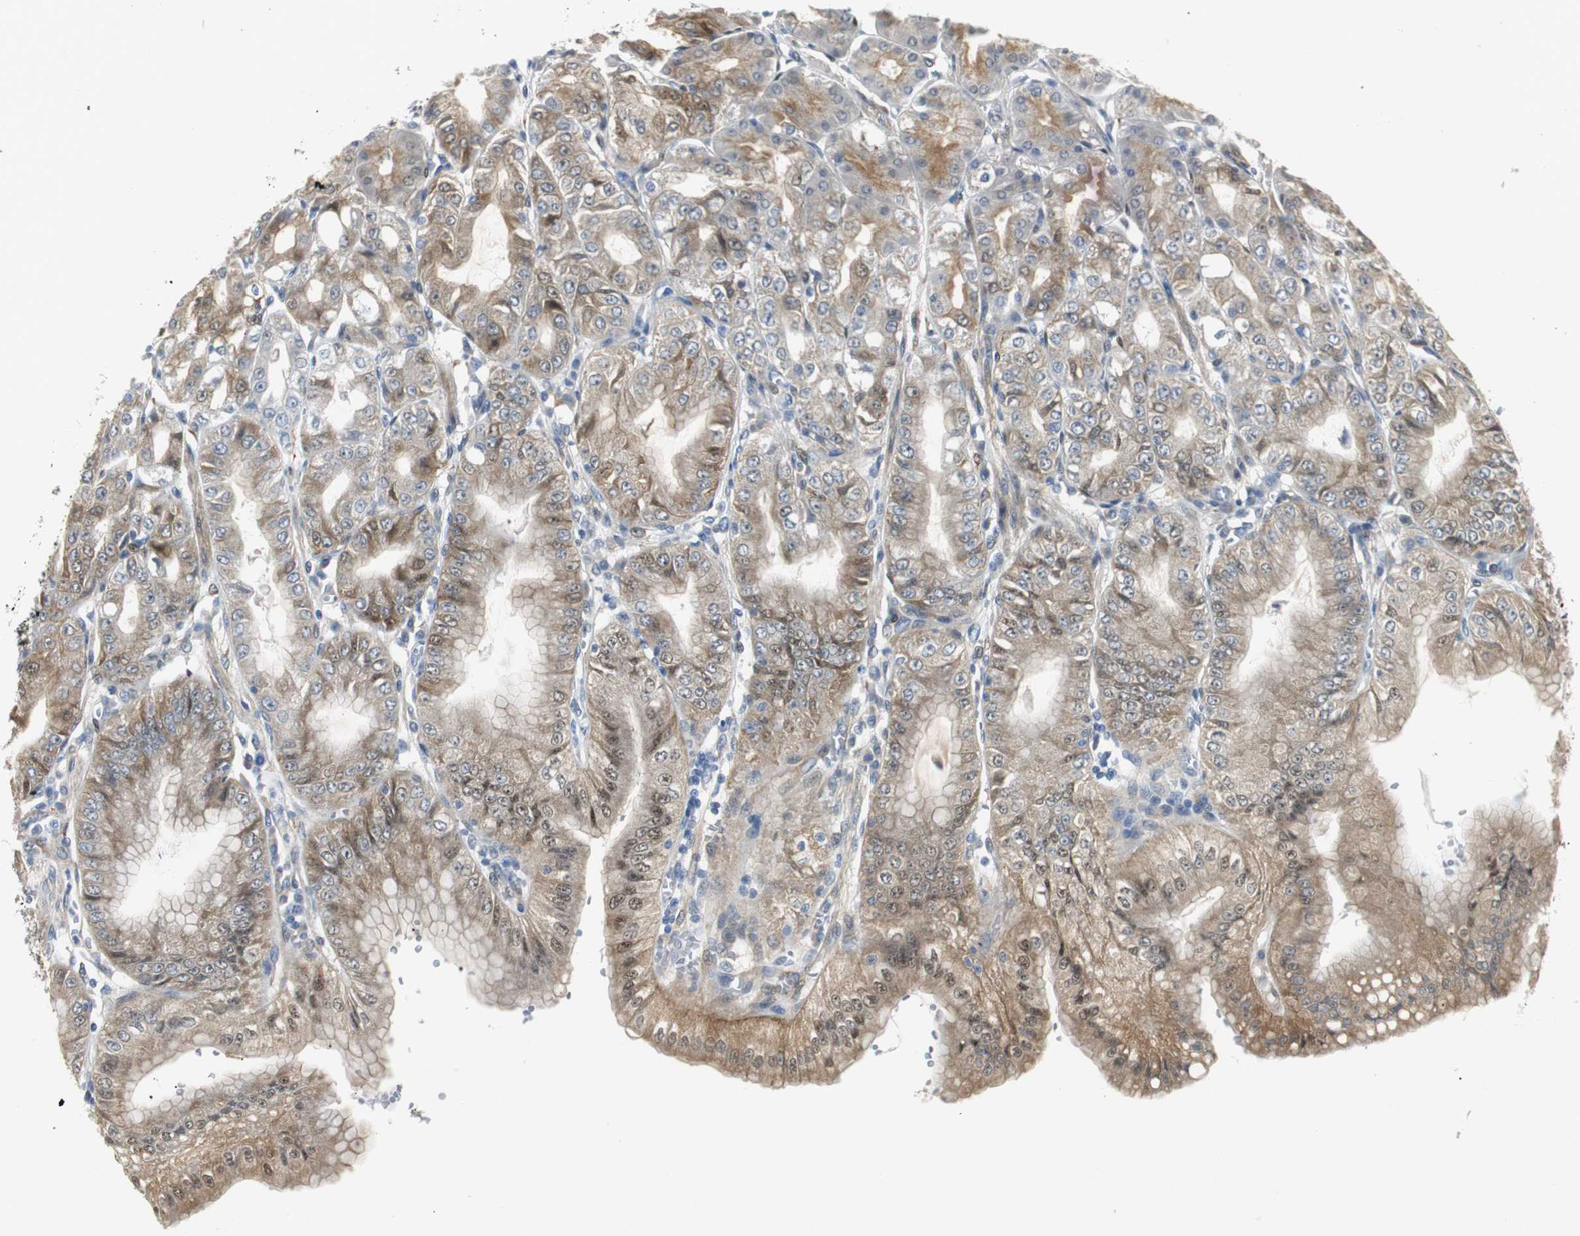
{"staining": {"intensity": "moderate", "quantity": ">75%", "location": "cytoplasmic/membranous"}, "tissue": "stomach", "cell_type": "Glandular cells", "image_type": "normal", "snomed": [{"axis": "morphology", "description": "Normal tissue, NOS"}, {"axis": "topography", "description": "Stomach, lower"}], "caption": "This is an image of IHC staining of unremarkable stomach, which shows moderate staining in the cytoplasmic/membranous of glandular cells.", "gene": "FHL2", "patient": {"sex": "male", "age": 71}}